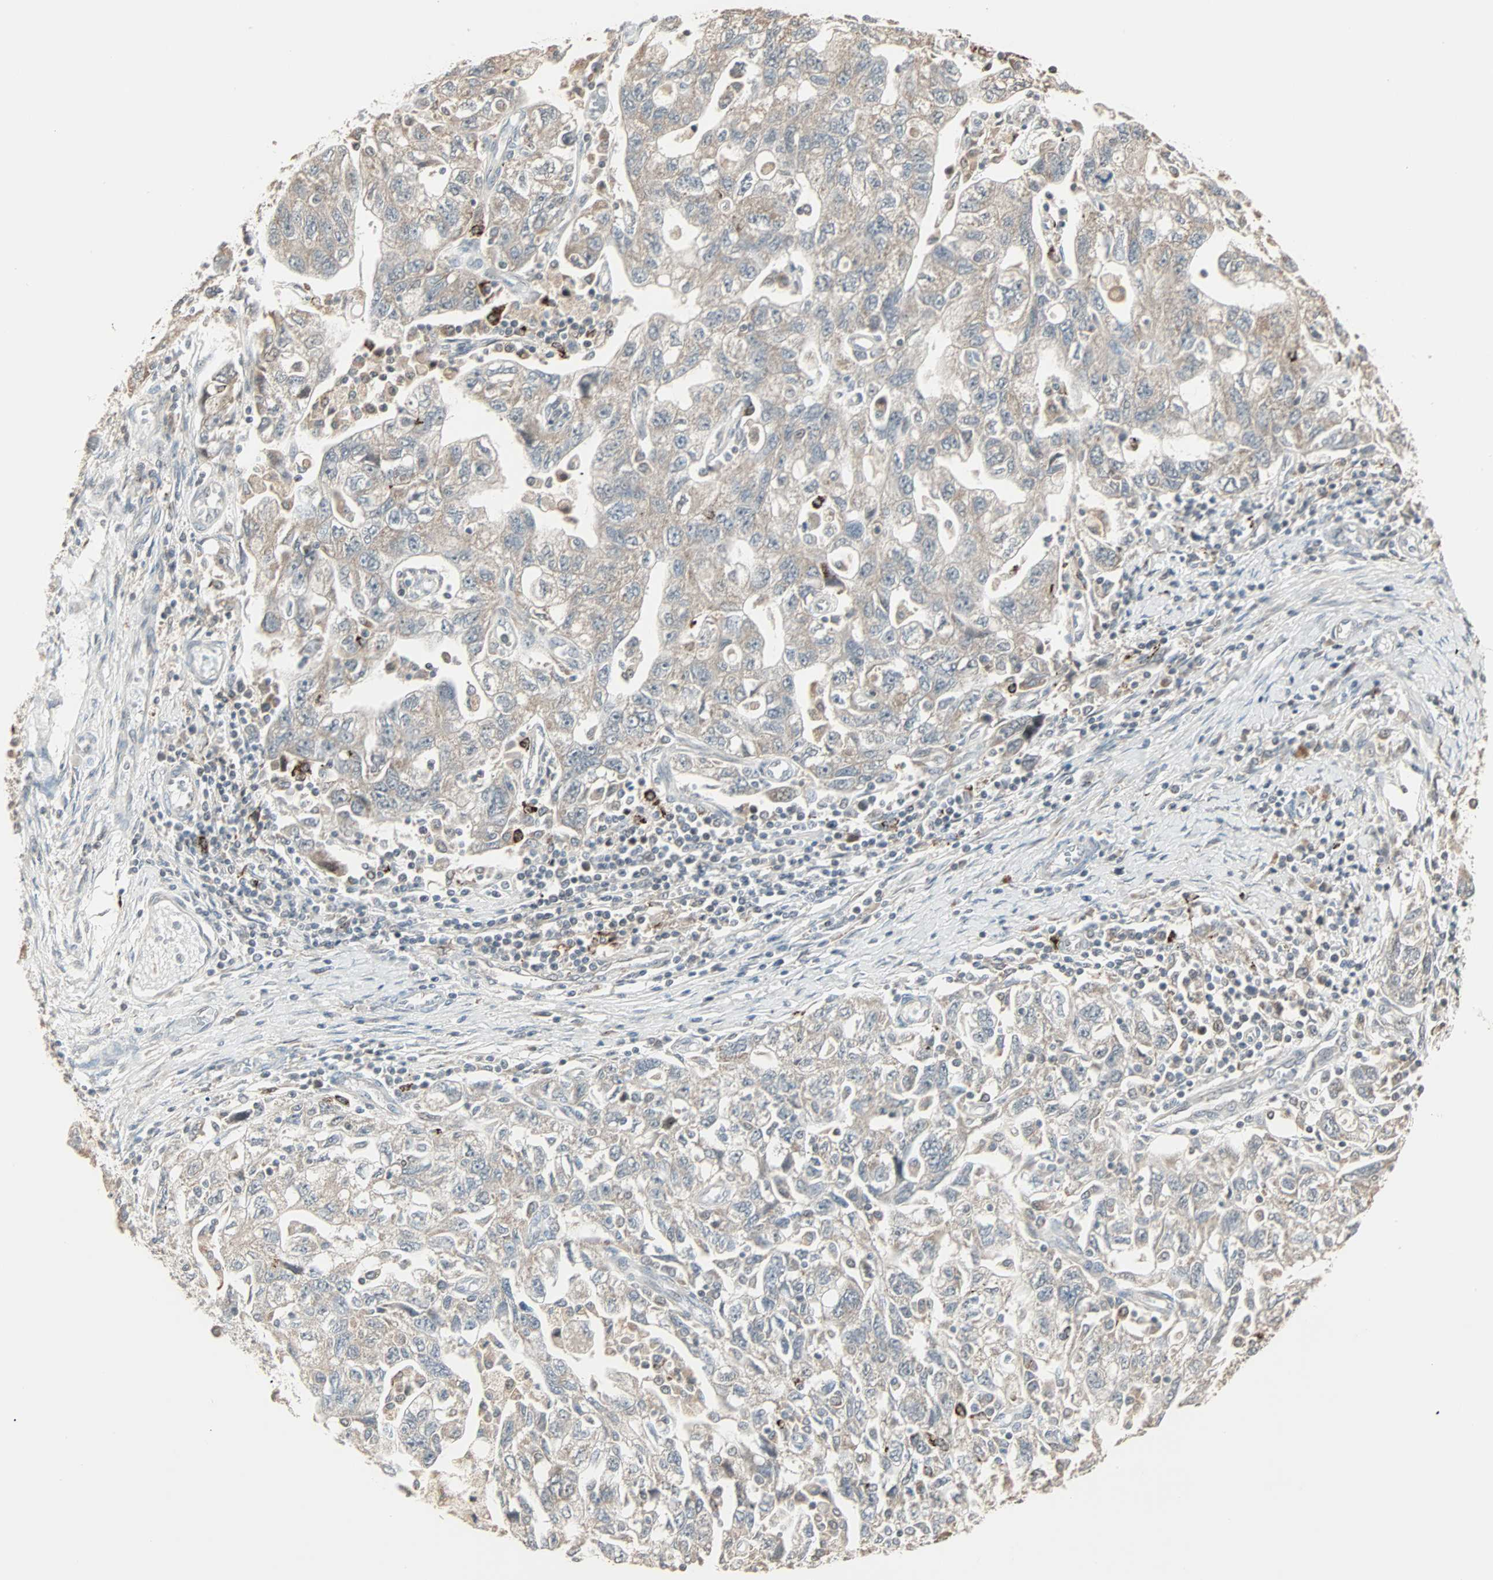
{"staining": {"intensity": "weak", "quantity": ">75%", "location": "cytoplasmic/membranous"}, "tissue": "ovarian cancer", "cell_type": "Tumor cells", "image_type": "cancer", "snomed": [{"axis": "morphology", "description": "Carcinoma, NOS"}, {"axis": "morphology", "description": "Cystadenocarcinoma, serous, NOS"}, {"axis": "topography", "description": "Ovary"}], "caption": "A brown stain shows weak cytoplasmic/membranous positivity of a protein in human ovarian cancer tumor cells.", "gene": "KDM4A", "patient": {"sex": "female", "age": 69}}